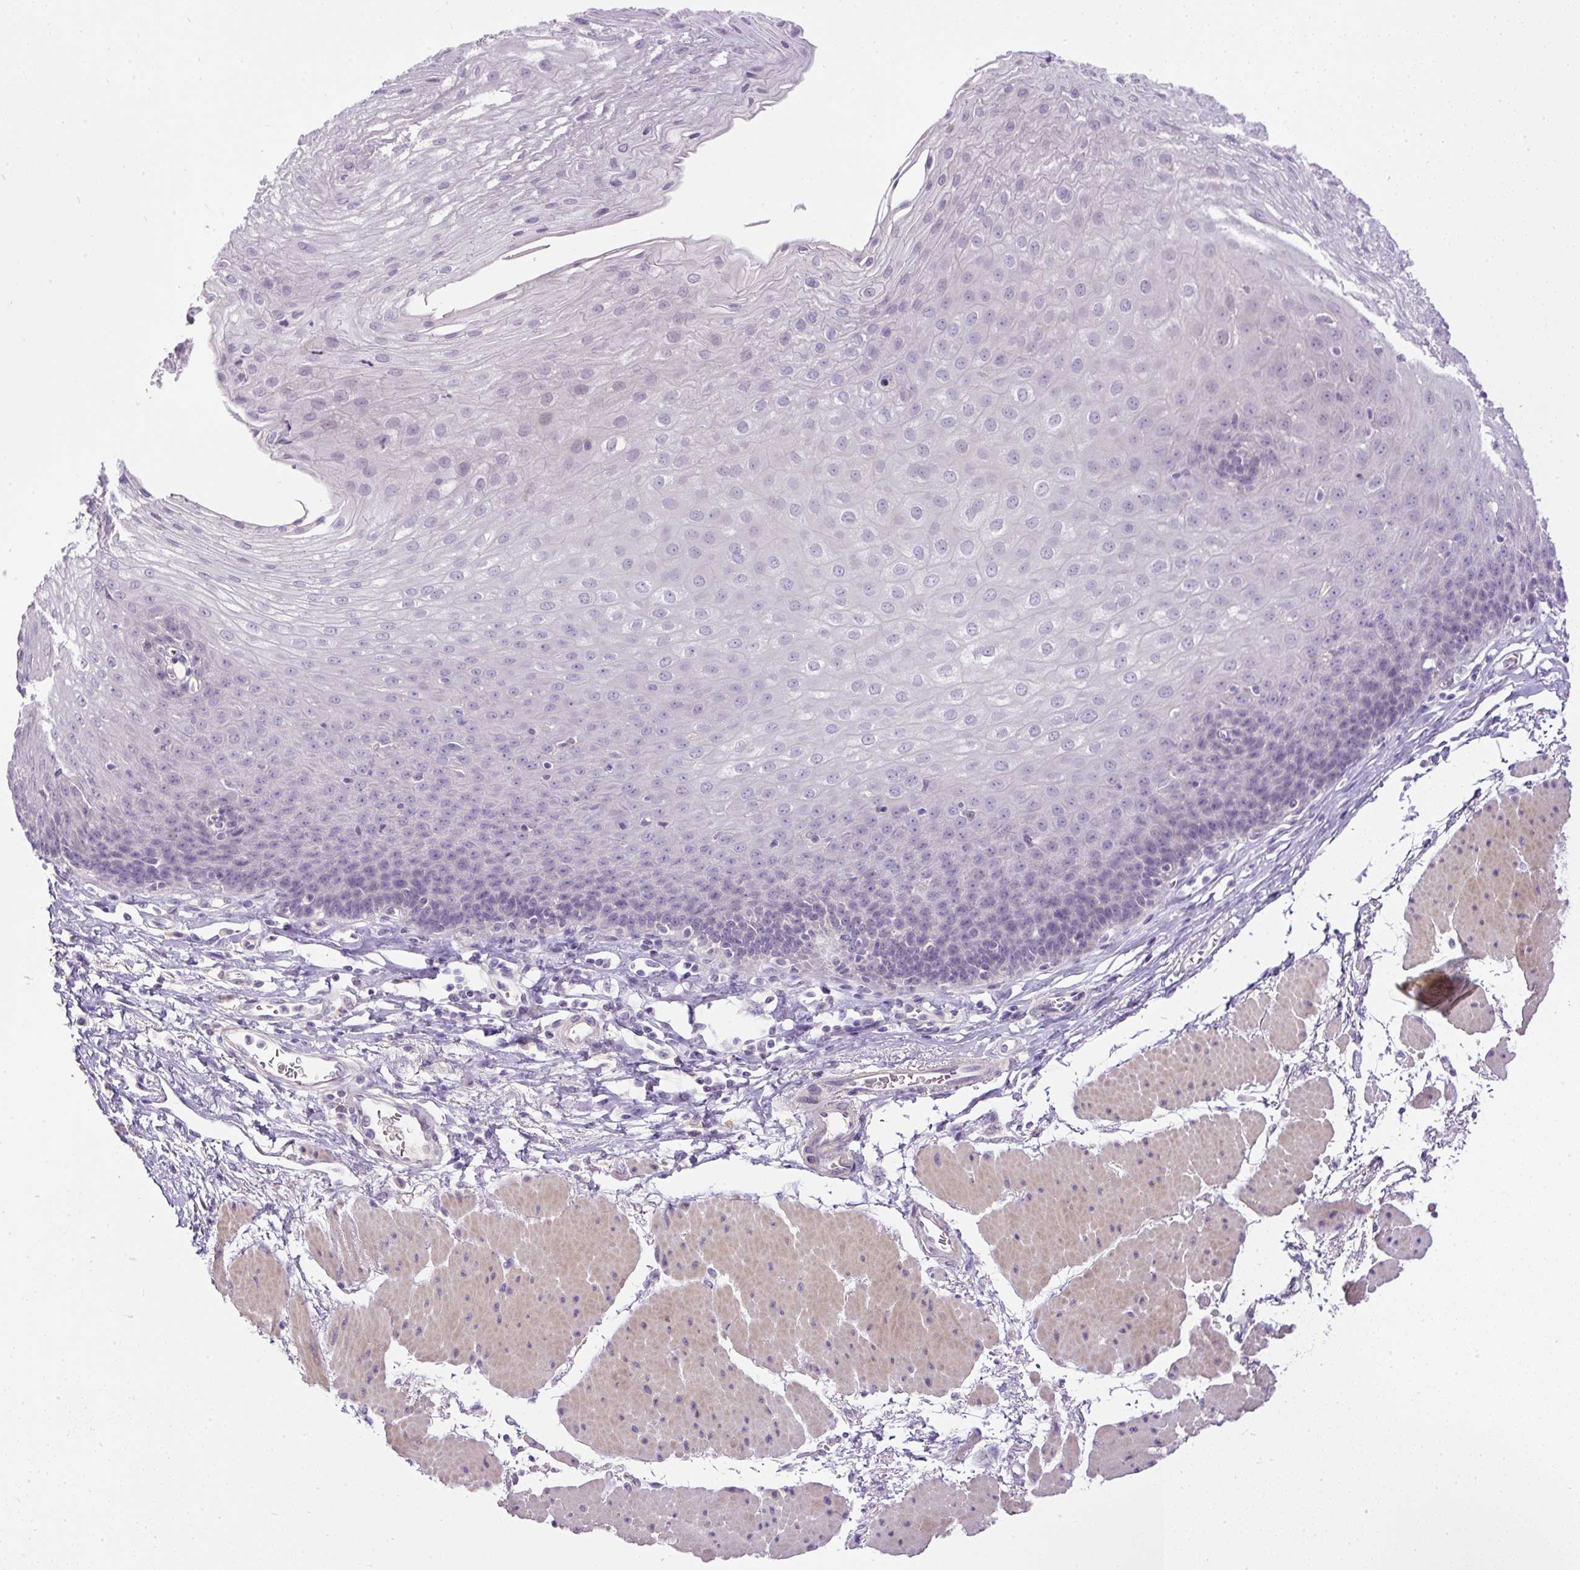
{"staining": {"intensity": "negative", "quantity": "none", "location": "none"}, "tissue": "esophagus", "cell_type": "Squamous epithelial cells", "image_type": "normal", "snomed": [{"axis": "morphology", "description": "Normal tissue, NOS"}, {"axis": "topography", "description": "Esophagus"}], "caption": "This is an immunohistochemistry (IHC) image of unremarkable human esophagus. There is no positivity in squamous epithelial cells.", "gene": "KRTAP20", "patient": {"sex": "female", "age": 81}}